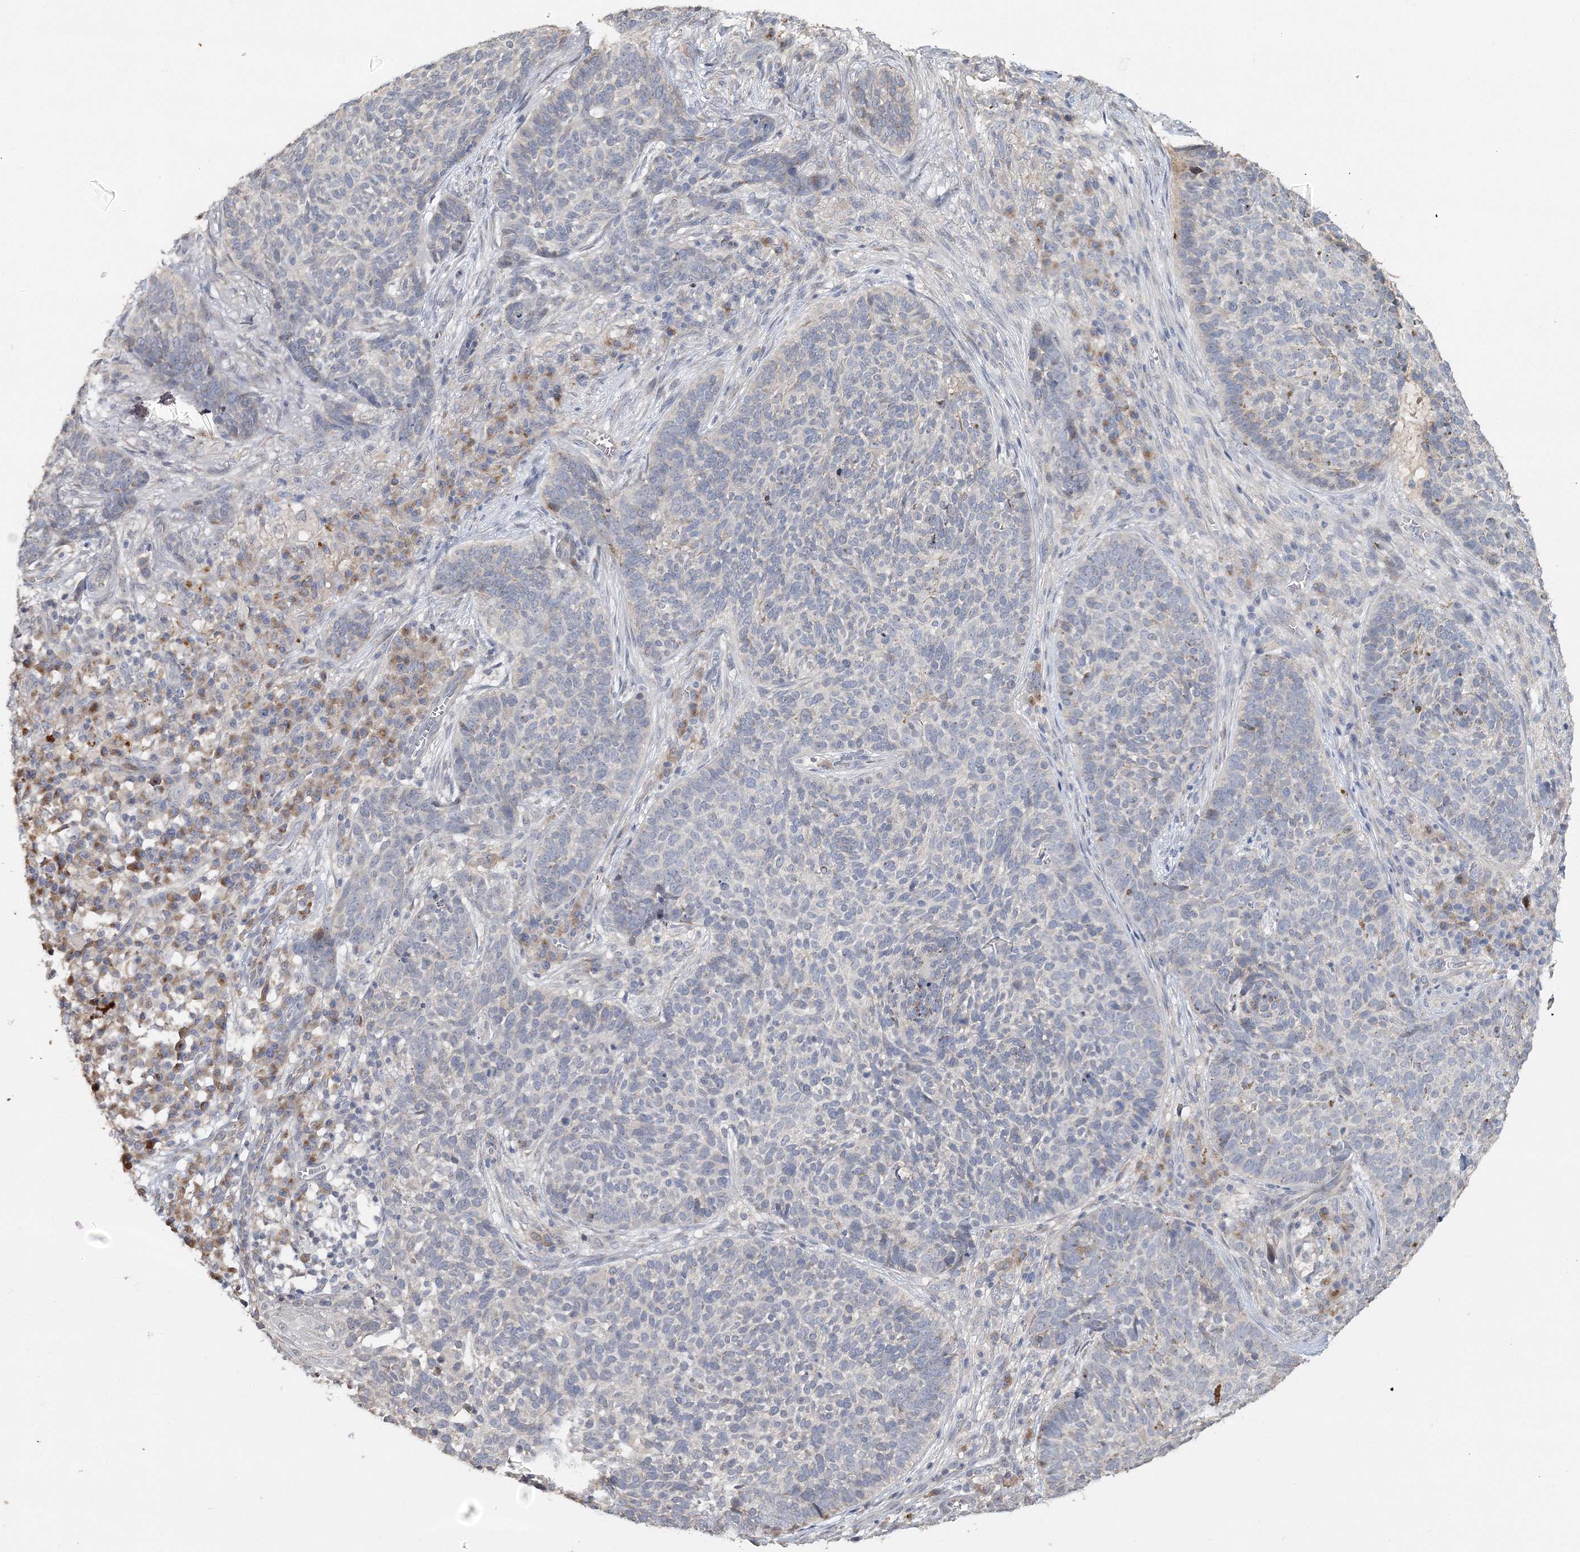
{"staining": {"intensity": "negative", "quantity": "none", "location": "none"}, "tissue": "skin cancer", "cell_type": "Tumor cells", "image_type": "cancer", "snomed": [{"axis": "morphology", "description": "Basal cell carcinoma"}, {"axis": "topography", "description": "Skin"}], "caption": "Tumor cells show no significant protein staining in skin basal cell carcinoma. Brightfield microscopy of IHC stained with DAB (brown) and hematoxylin (blue), captured at high magnification.", "gene": "GJB5", "patient": {"sex": "male", "age": 85}}